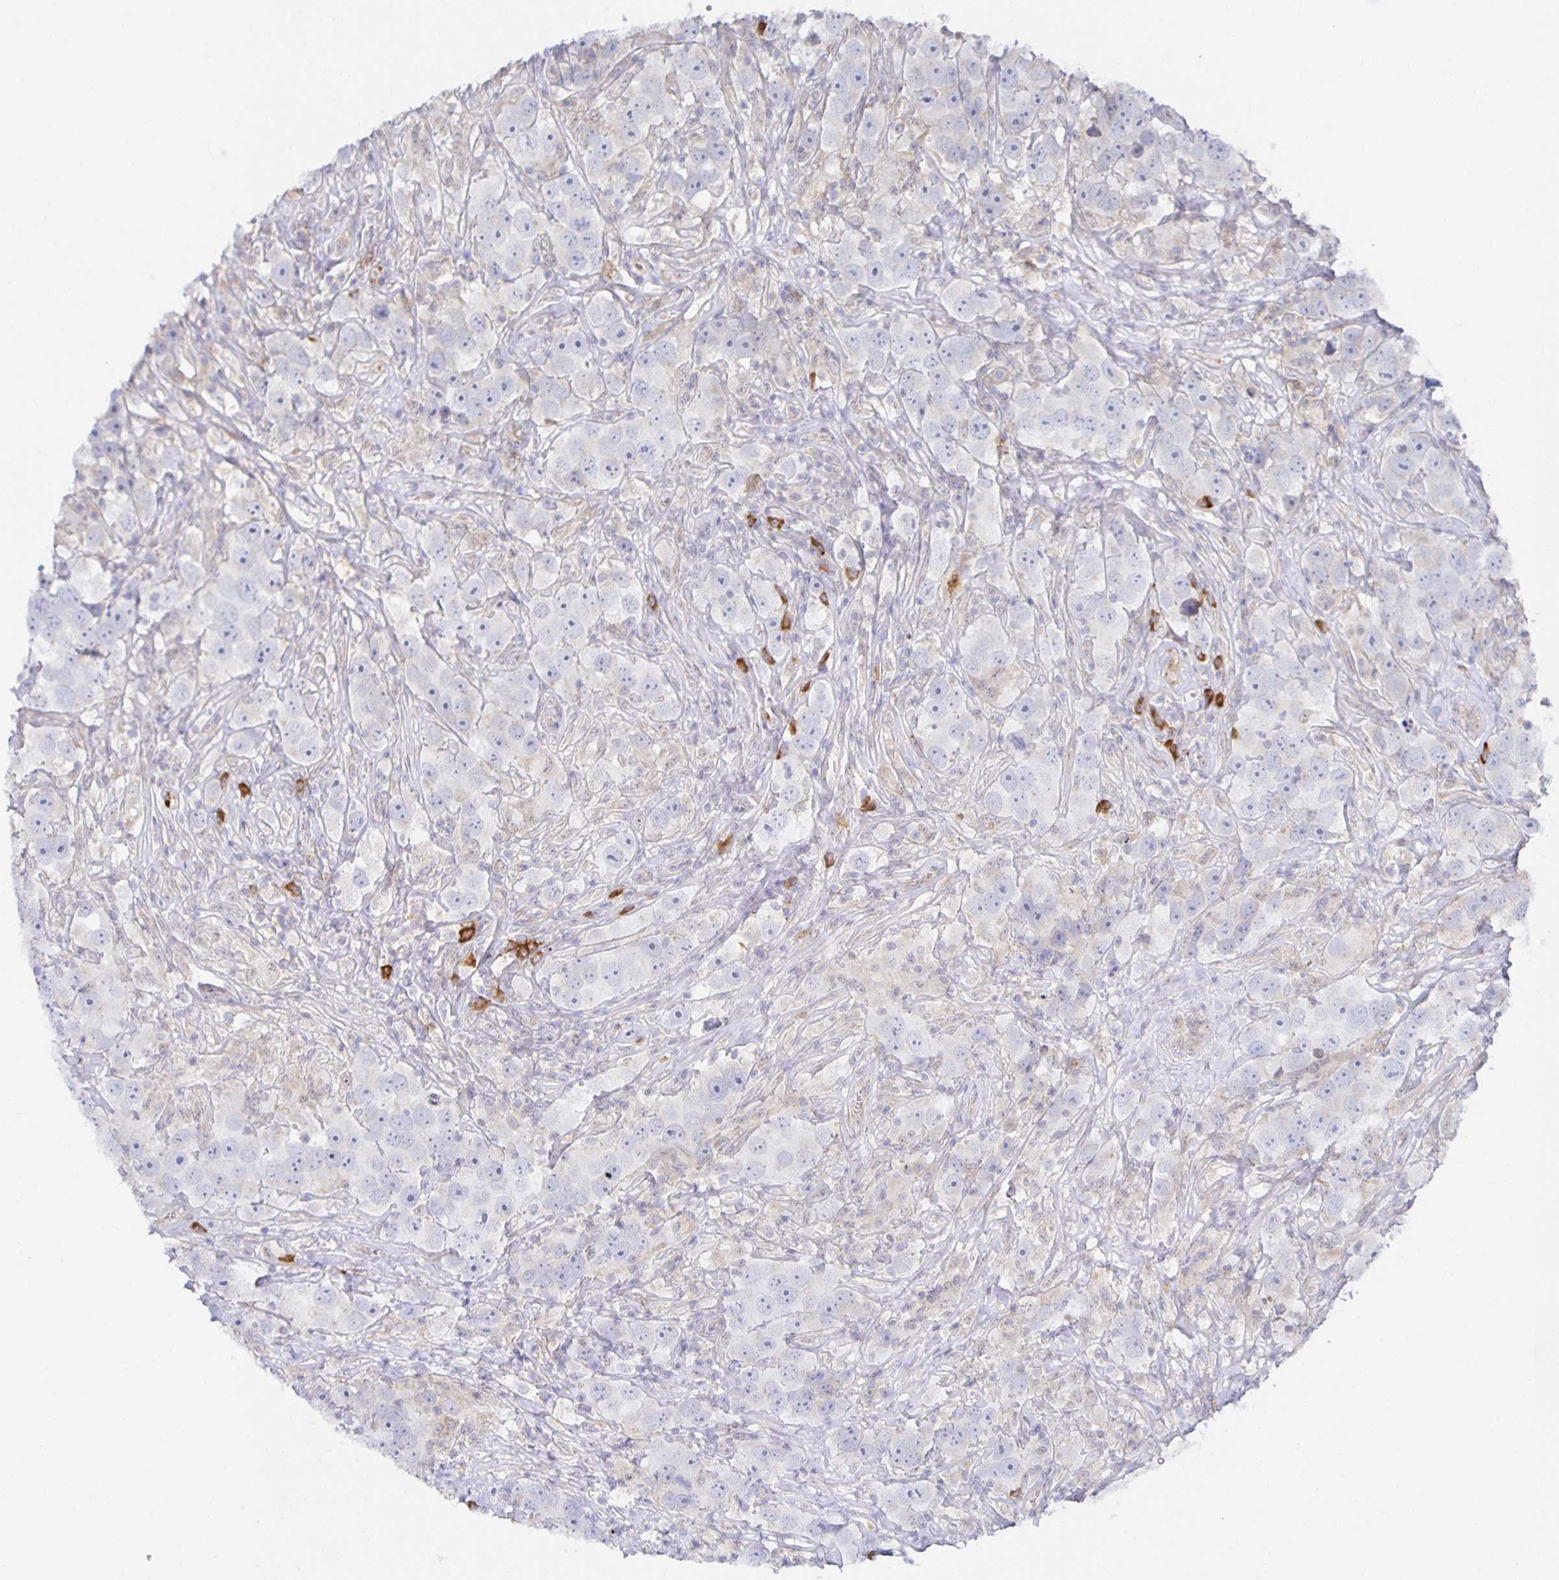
{"staining": {"intensity": "negative", "quantity": "none", "location": "none"}, "tissue": "testis cancer", "cell_type": "Tumor cells", "image_type": "cancer", "snomed": [{"axis": "morphology", "description": "Seminoma, NOS"}, {"axis": "topography", "description": "Testis"}], "caption": "The photomicrograph reveals no significant staining in tumor cells of testis cancer. (DAB (3,3'-diaminobenzidine) immunohistochemistry, high magnification).", "gene": "BAD", "patient": {"sex": "male", "age": 49}}